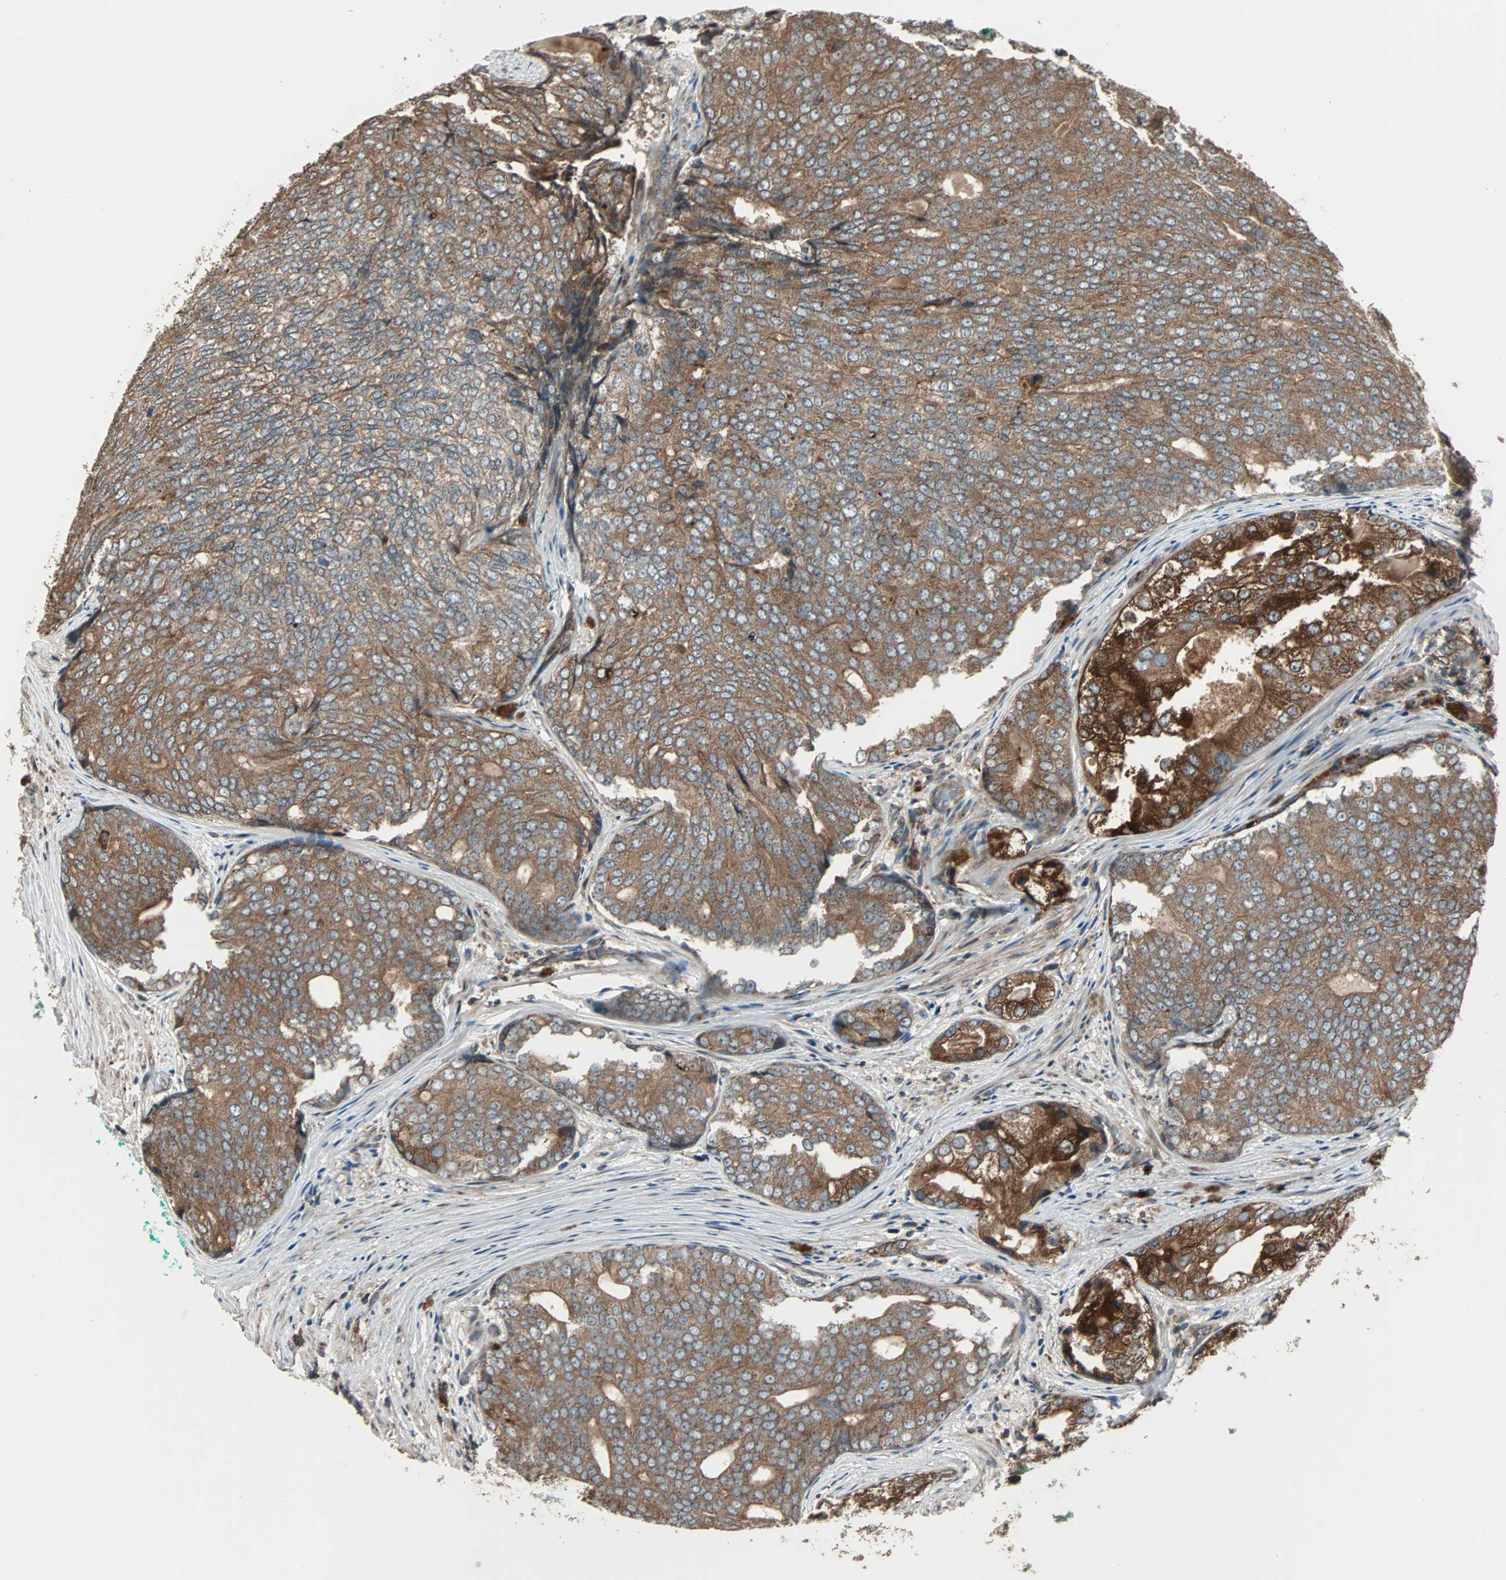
{"staining": {"intensity": "moderate", "quantity": ">75%", "location": "cytoplasmic/membranous"}, "tissue": "prostate cancer", "cell_type": "Tumor cells", "image_type": "cancer", "snomed": [{"axis": "morphology", "description": "Adenocarcinoma, High grade"}, {"axis": "topography", "description": "Prostate"}], "caption": "Moderate cytoplasmic/membranous protein positivity is identified in approximately >75% of tumor cells in prostate cancer (adenocarcinoma (high-grade)).", "gene": "RAB7A", "patient": {"sex": "male", "age": 66}}